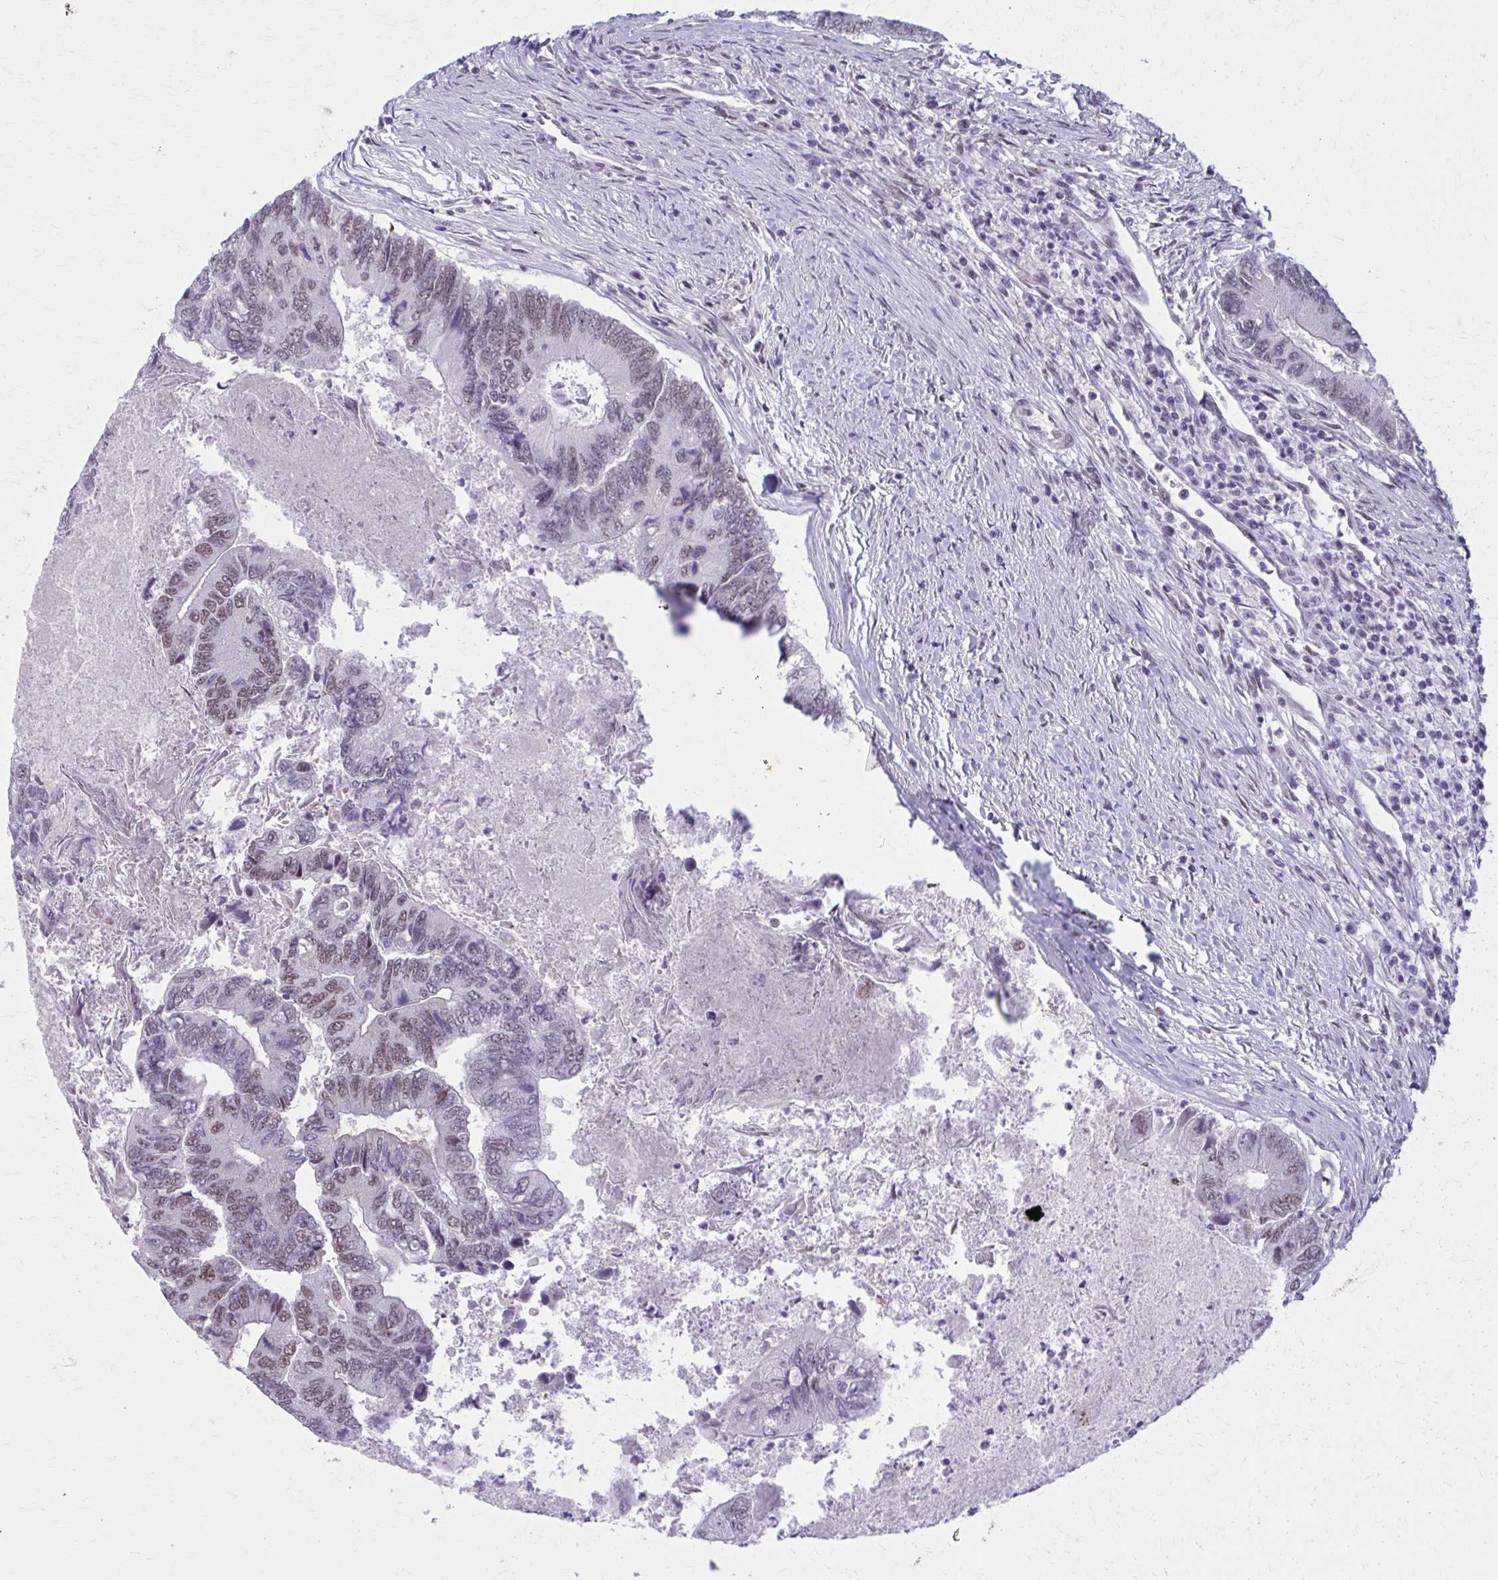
{"staining": {"intensity": "weak", "quantity": "25%-75%", "location": "nuclear"}, "tissue": "colorectal cancer", "cell_type": "Tumor cells", "image_type": "cancer", "snomed": [{"axis": "morphology", "description": "Adenocarcinoma, NOS"}, {"axis": "topography", "description": "Colon"}], "caption": "Immunohistochemistry image of neoplastic tissue: human adenocarcinoma (colorectal) stained using immunohistochemistry shows low levels of weak protein expression localized specifically in the nuclear of tumor cells, appearing as a nuclear brown color.", "gene": "NUMBL", "patient": {"sex": "female", "age": 67}}